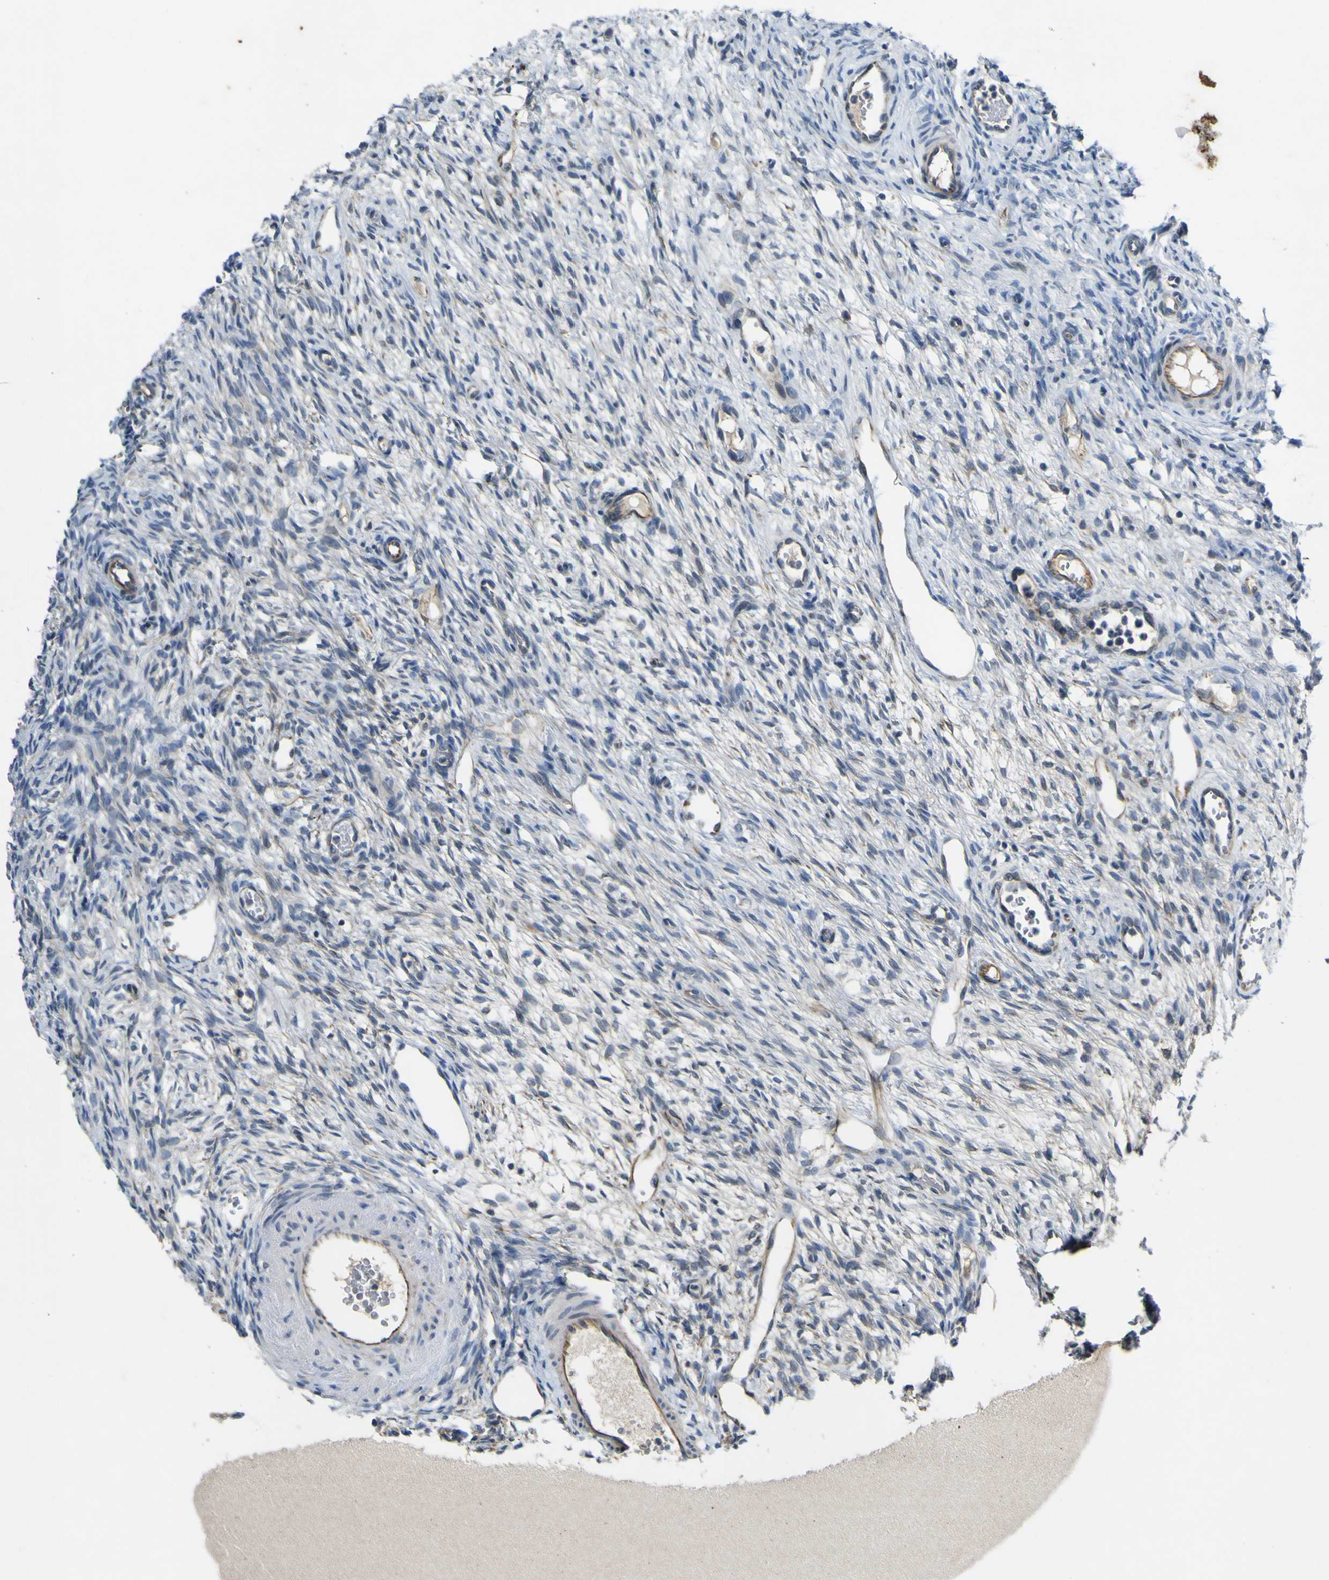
{"staining": {"intensity": "weak", "quantity": "<25%", "location": "cytoplasmic/membranous"}, "tissue": "ovary", "cell_type": "Ovarian stroma cells", "image_type": "normal", "snomed": [{"axis": "morphology", "description": "Normal tissue, NOS"}, {"axis": "topography", "description": "Ovary"}], "caption": "Human ovary stained for a protein using immunohistochemistry demonstrates no expression in ovarian stroma cells.", "gene": "LDLR", "patient": {"sex": "female", "age": 33}}